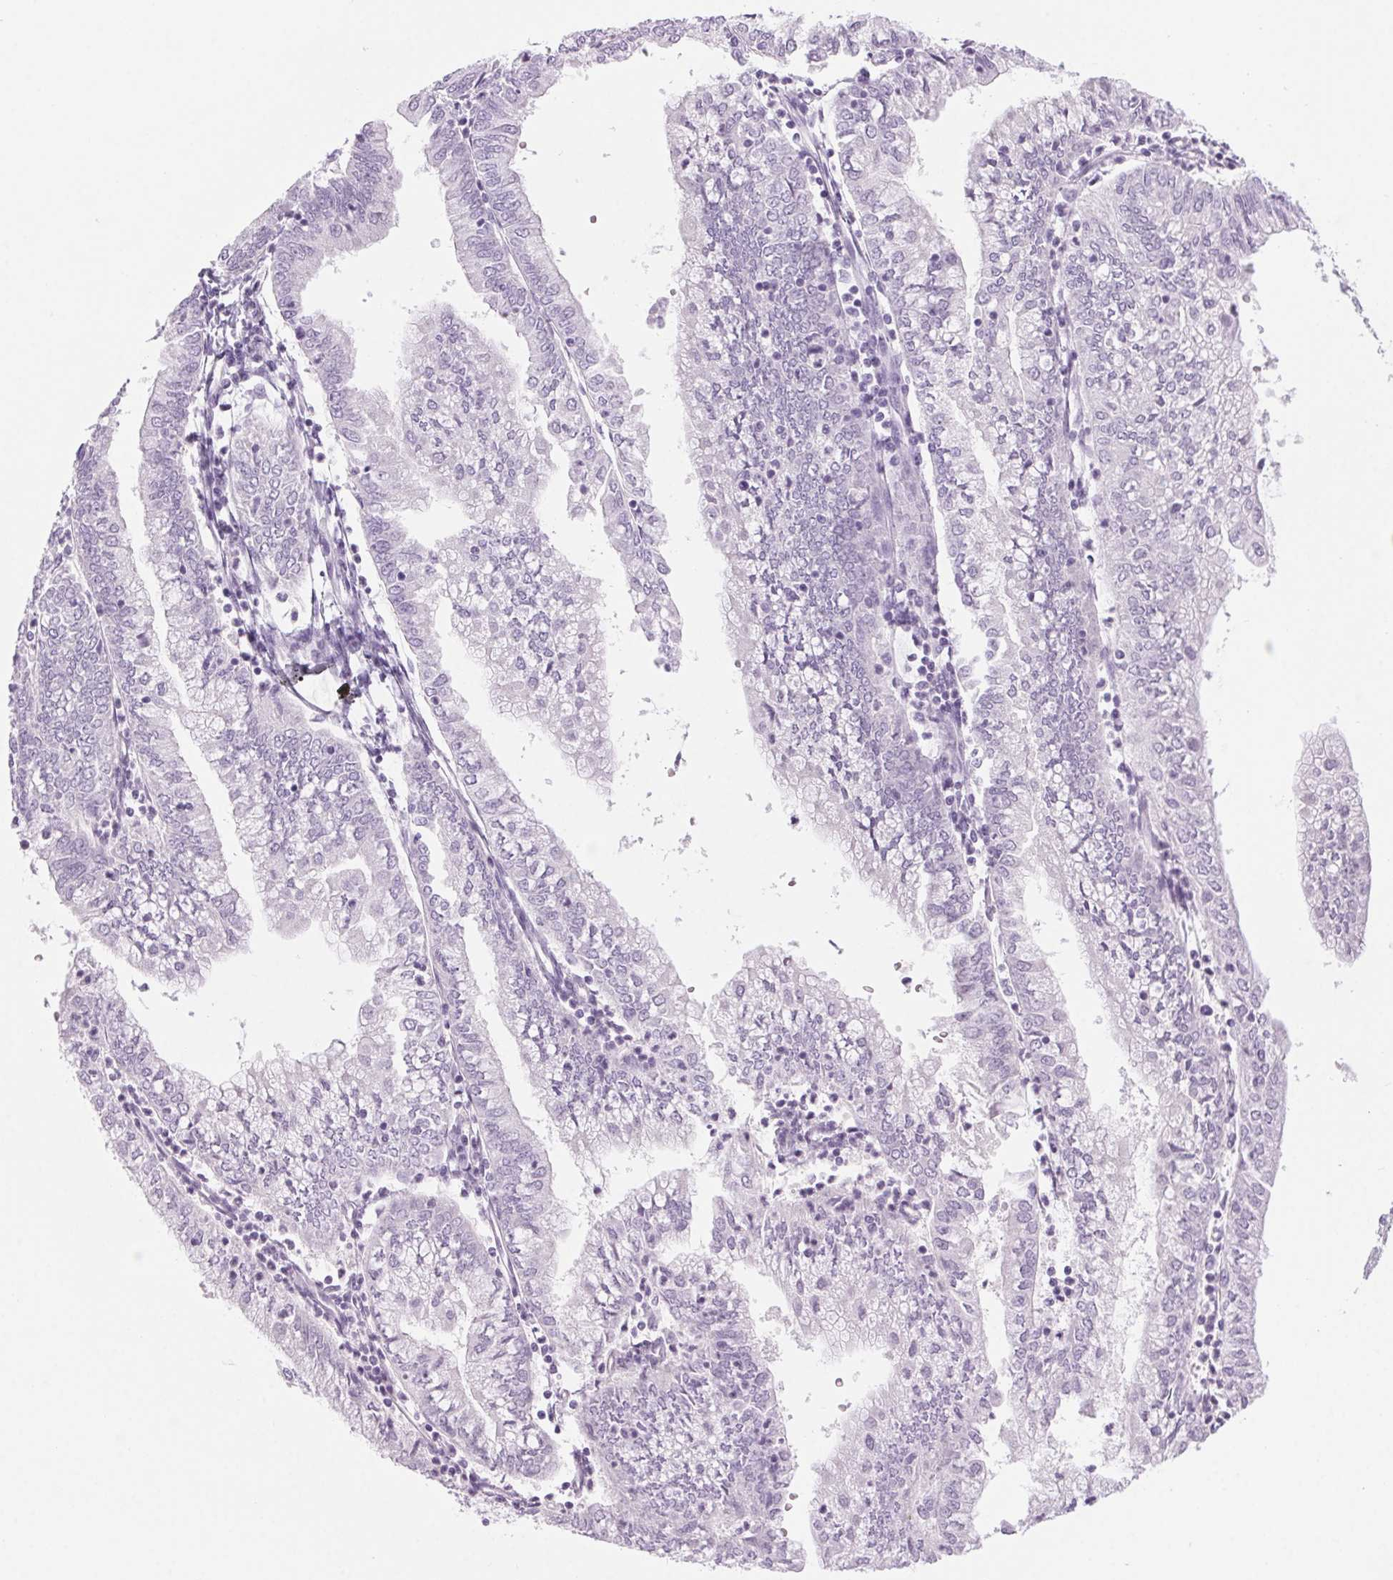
{"staining": {"intensity": "negative", "quantity": "none", "location": "none"}, "tissue": "endometrial cancer", "cell_type": "Tumor cells", "image_type": "cancer", "snomed": [{"axis": "morphology", "description": "Adenocarcinoma, NOS"}, {"axis": "topography", "description": "Endometrium"}], "caption": "Tumor cells are negative for protein expression in human endometrial cancer.", "gene": "LRP2", "patient": {"sex": "female", "age": 55}}